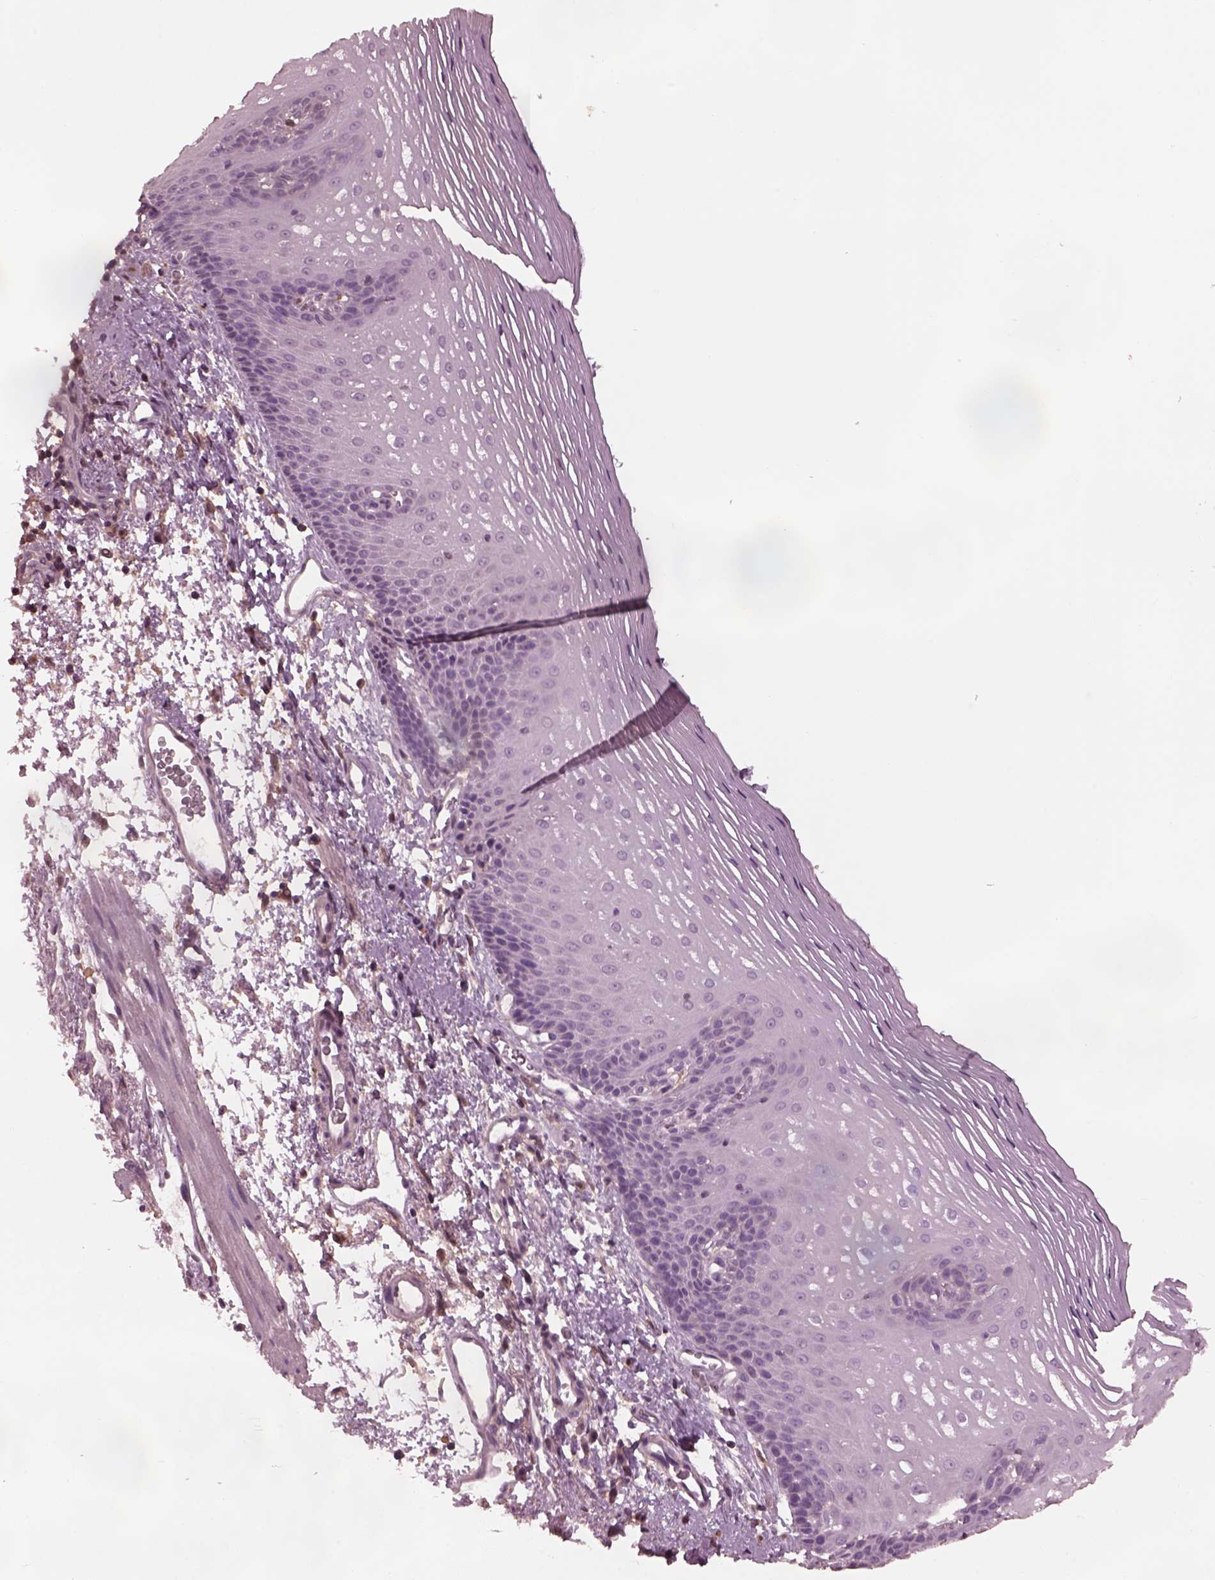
{"staining": {"intensity": "negative", "quantity": "none", "location": "none"}, "tissue": "esophagus", "cell_type": "Squamous epithelial cells", "image_type": "normal", "snomed": [{"axis": "morphology", "description": "Normal tissue, NOS"}, {"axis": "topography", "description": "Esophagus"}], "caption": "A micrograph of esophagus stained for a protein demonstrates no brown staining in squamous epithelial cells. (DAB immunohistochemistry (IHC) with hematoxylin counter stain).", "gene": "SRI", "patient": {"sex": "male", "age": 76}}